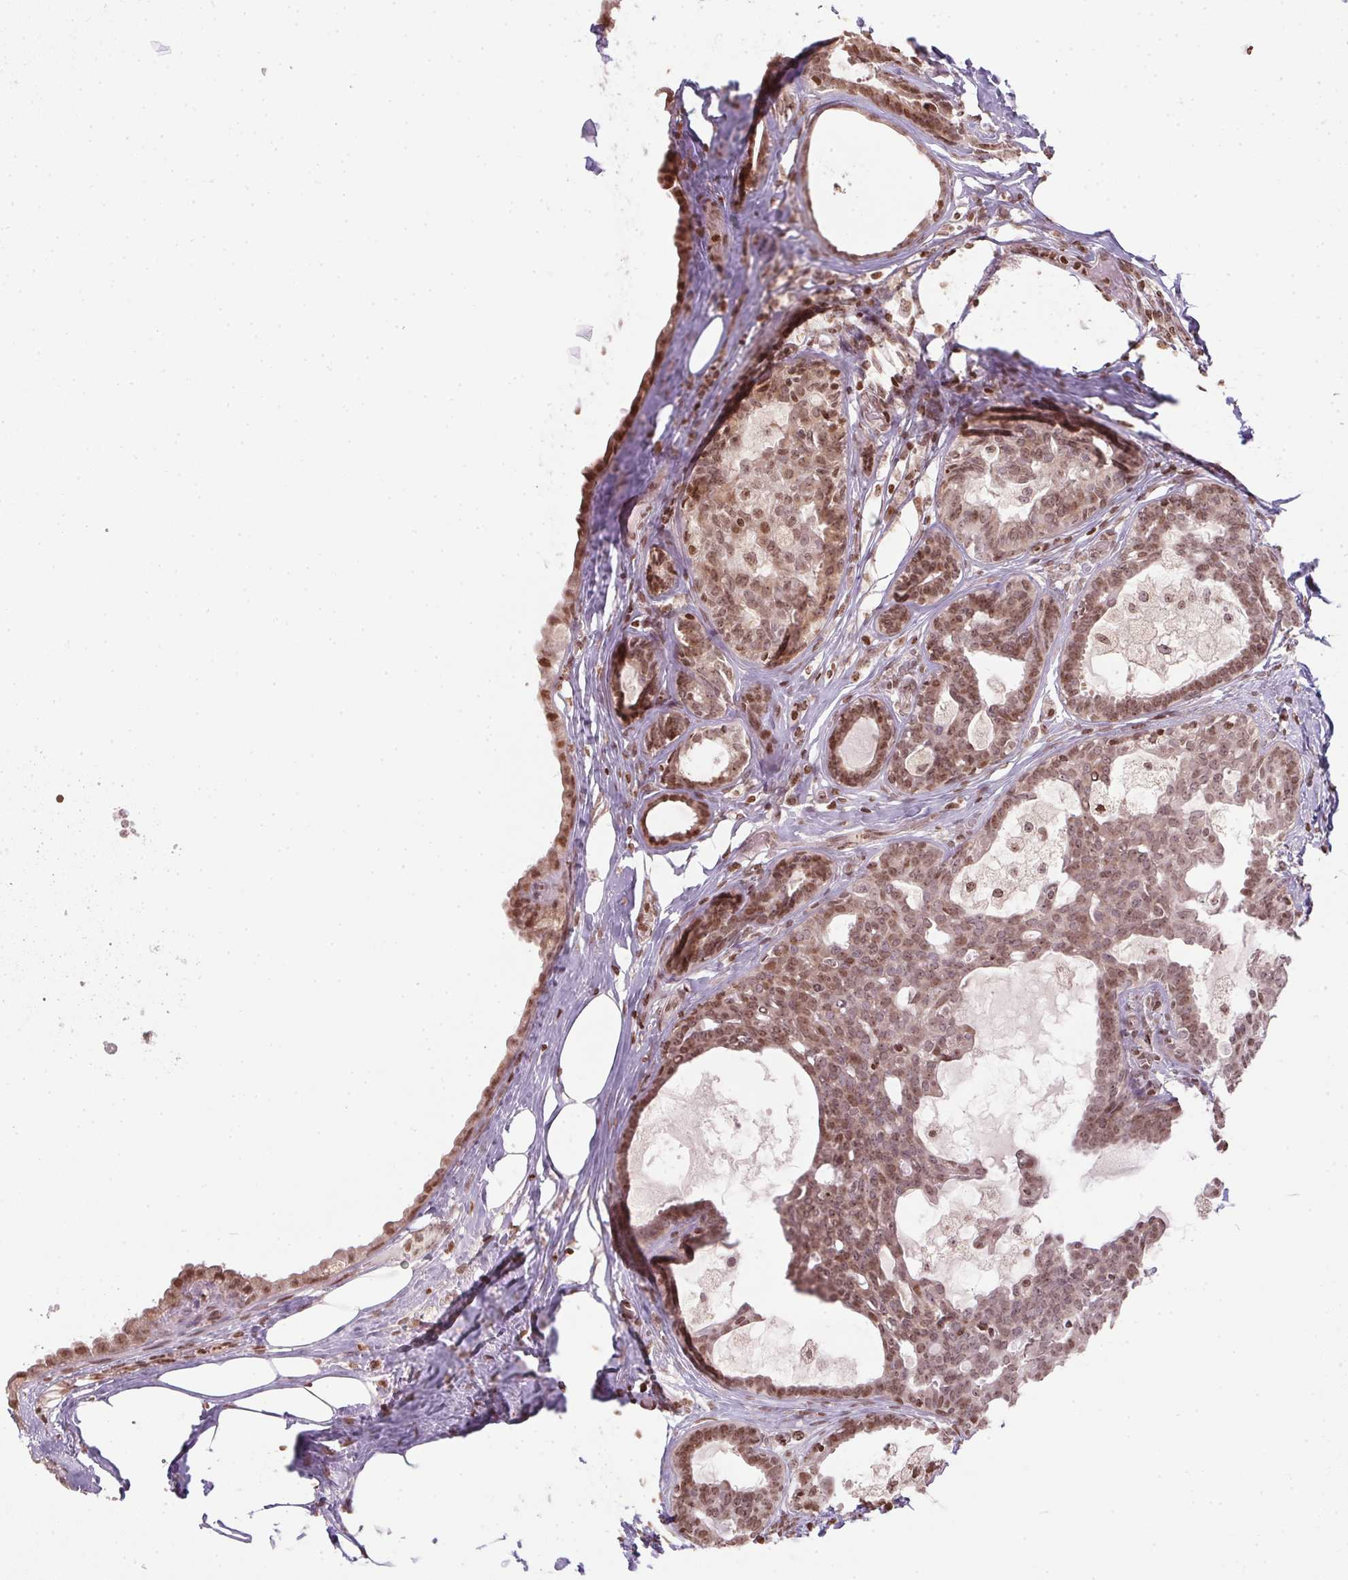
{"staining": {"intensity": "moderate", "quantity": ">75%", "location": "nuclear"}, "tissue": "breast cancer", "cell_type": "Tumor cells", "image_type": "cancer", "snomed": [{"axis": "morphology", "description": "Duct carcinoma"}, {"axis": "topography", "description": "Breast"}], "caption": "Protein staining reveals moderate nuclear positivity in about >75% of tumor cells in breast invasive ductal carcinoma. The protein is shown in brown color, while the nuclei are stained blue.", "gene": "RNF181", "patient": {"sex": "female", "age": 59}}